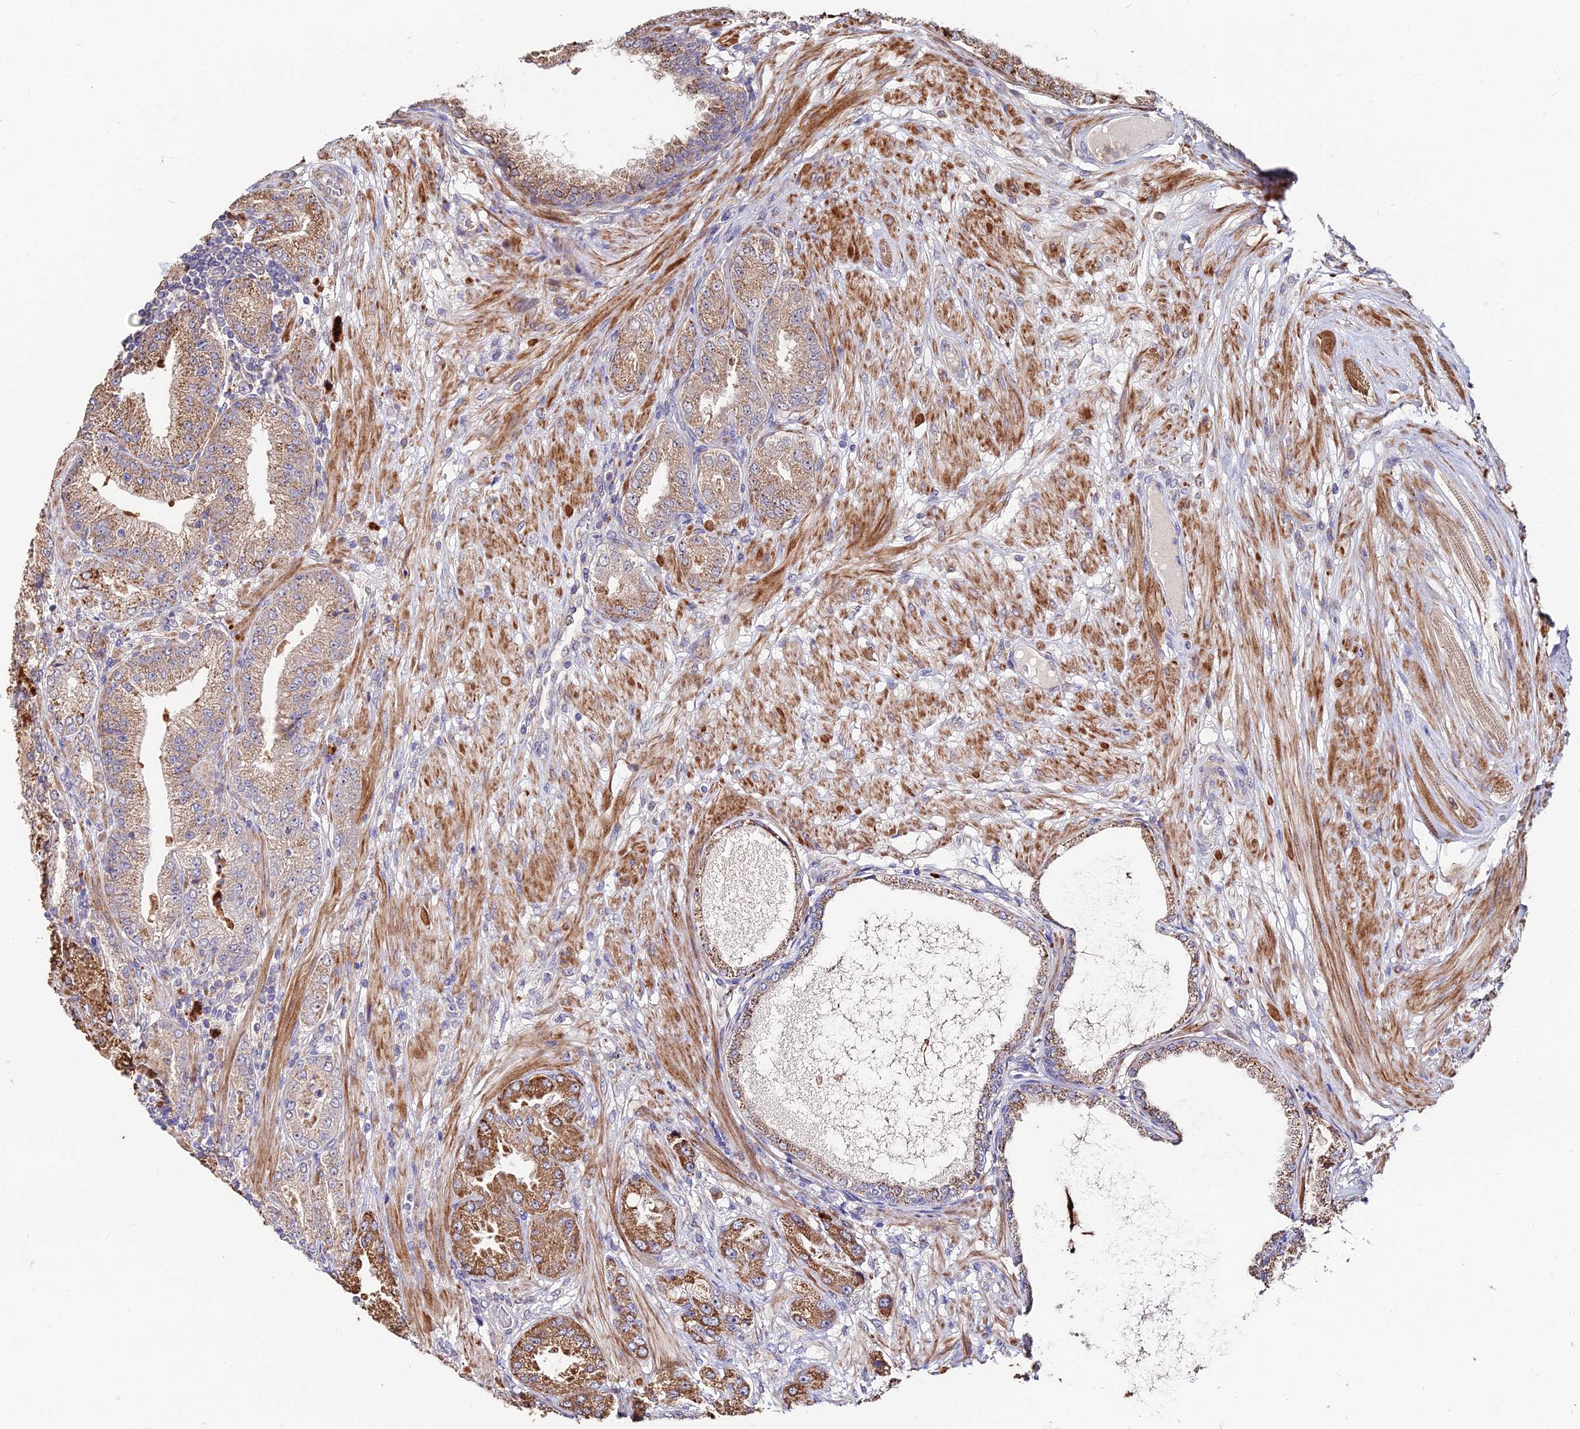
{"staining": {"intensity": "moderate", "quantity": "25%-75%", "location": "cytoplasmic/membranous"}, "tissue": "prostate cancer", "cell_type": "Tumor cells", "image_type": "cancer", "snomed": [{"axis": "morphology", "description": "Adenocarcinoma, High grade"}, {"axis": "topography", "description": "Prostate"}], "caption": "High-power microscopy captured an immunohistochemistry (IHC) micrograph of prostate adenocarcinoma (high-grade), revealing moderate cytoplasmic/membranous staining in approximately 25%-75% of tumor cells.", "gene": "ACTR5", "patient": {"sex": "male", "age": 71}}